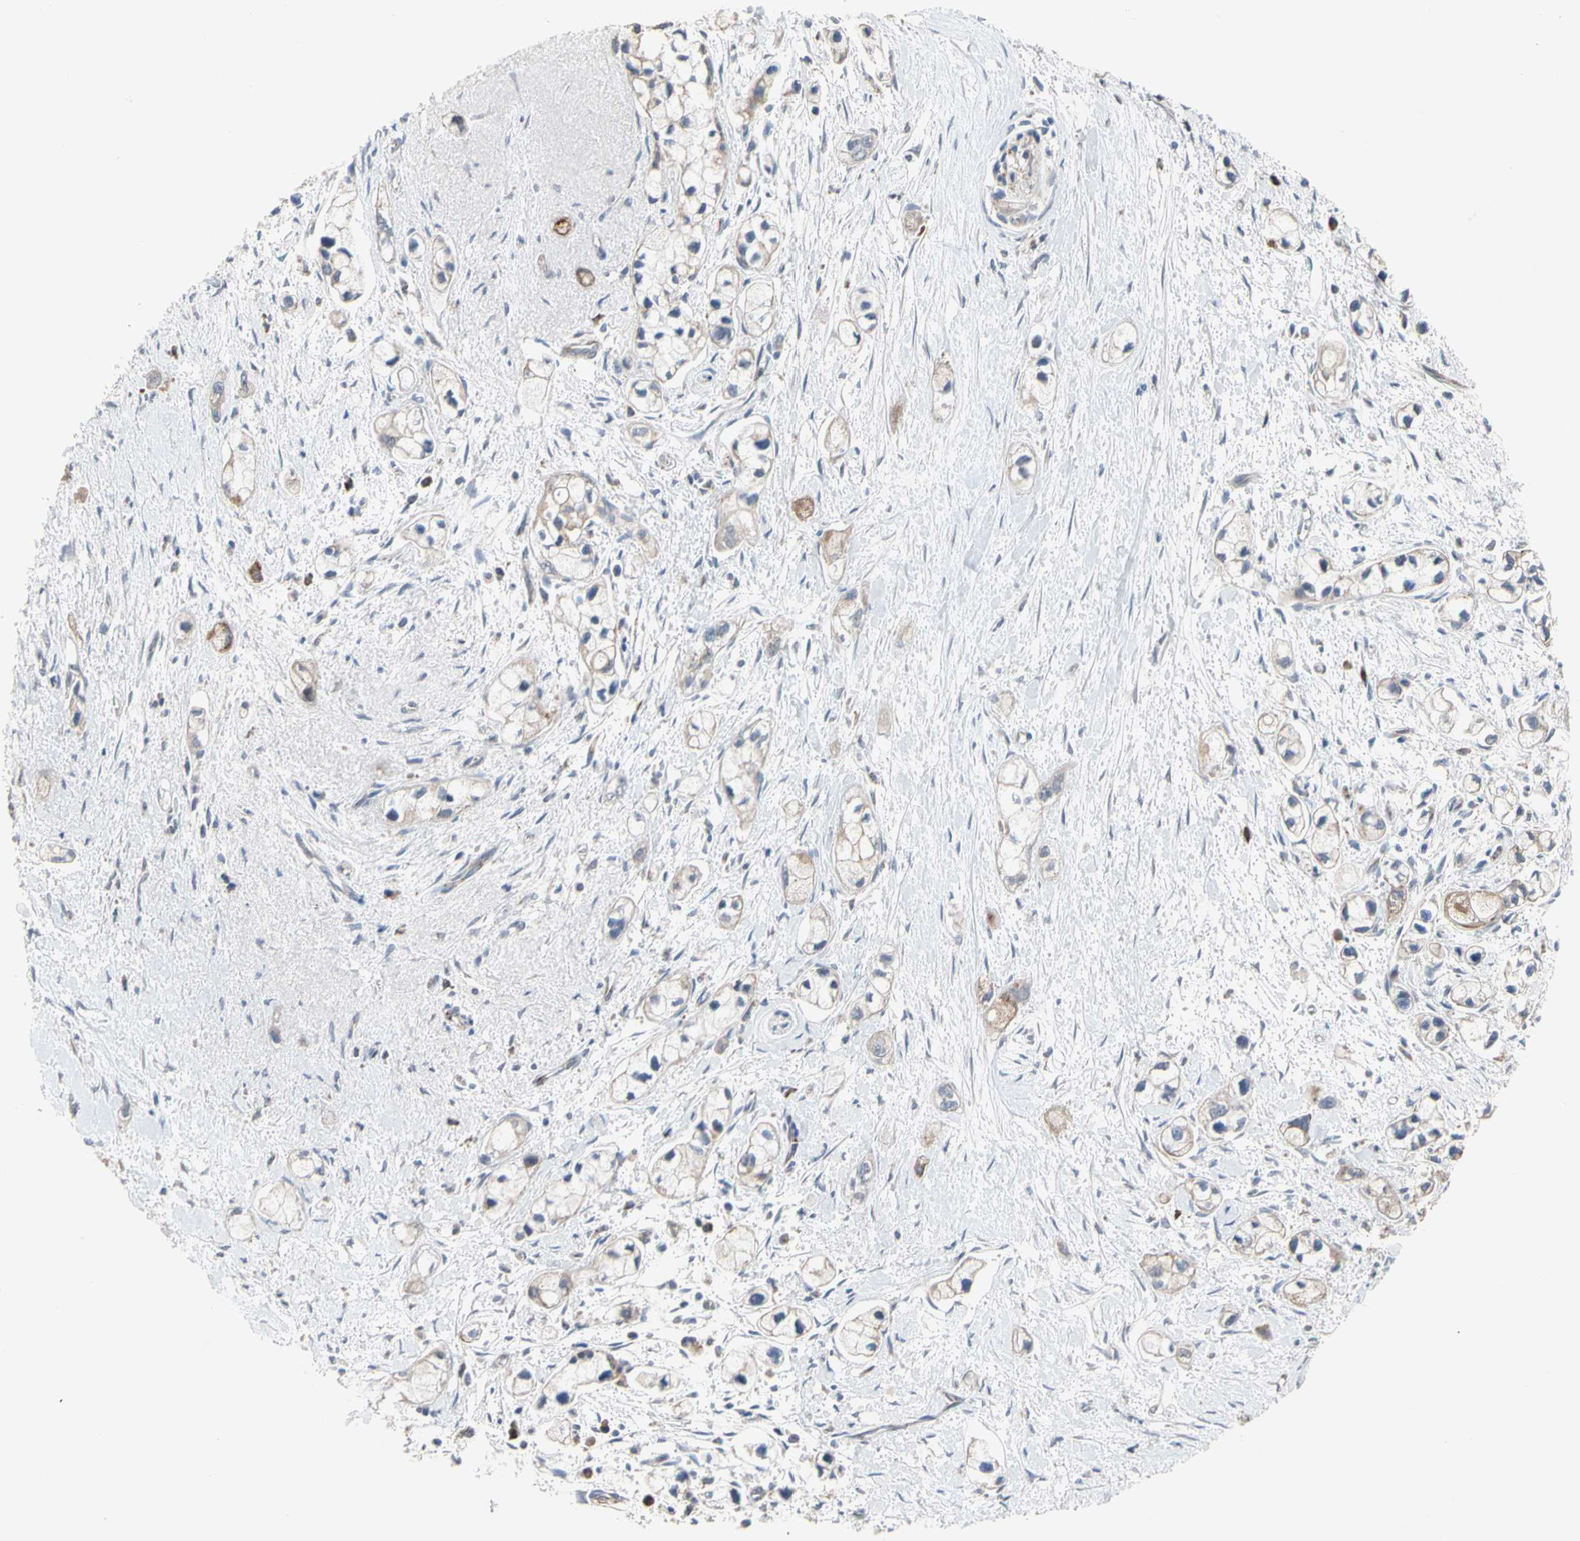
{"staining": {"intensity": "moderate", "quantity": "<25%", "location": "cytoplasmic/membranous"}, "tissue": "pancreatic cancer", "cell_type": "Tumor cells", "image_type": "cancer", "snomed": [{"axis": "morphology", "description": "Adenocarcinoma, NOS"}, {"axis": "topography", "description": "Pancreas"}], "caption": "Immunohistochemistry image of neoplastic tissue: human pancreatic adenocarcinoma stained using immunohistochemistry shows low levels of moderate protein expression localized specifically in the cytoplasmic/membranous of tumor cells, appearing as a cytoplasmic/membranous brown color.", "gene": "GPD2", "patient": {"sex": "male", "age": 74}}